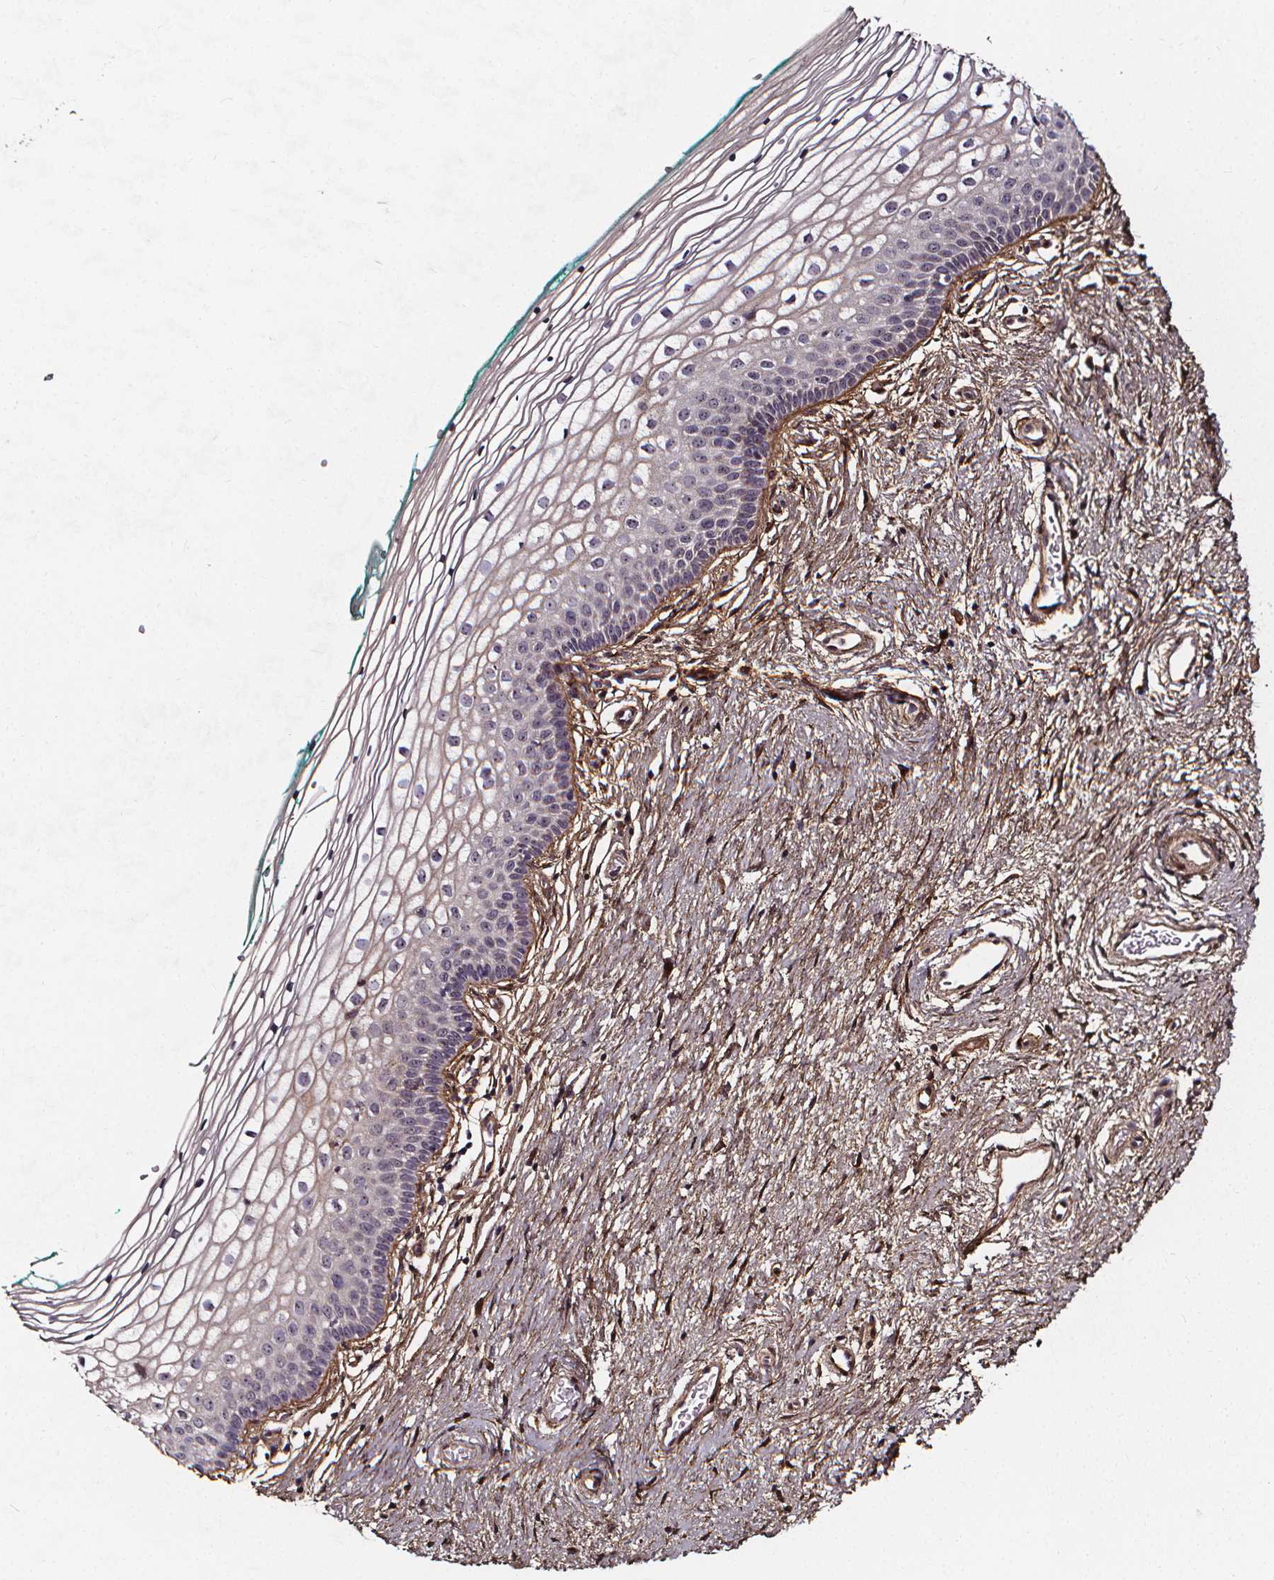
{"staining": {"intensity": "negative", "quantity": "none", "location": "none"}, "tissue": "vagina", "cell_type": "Squamous epithelial cells", "image_type": "normal", "snomed": [{"axis": "morphology", "description": "Normal tissue, NOS"}, {"axis": "topography", "description": "Vagina"}], "caption": "Immunohistochemical staining of normal vagina reveals no significant positivity in squamous epithelial cells.", "gene": "AEBP1", "patient": {"sex": "female", "age": 36}}